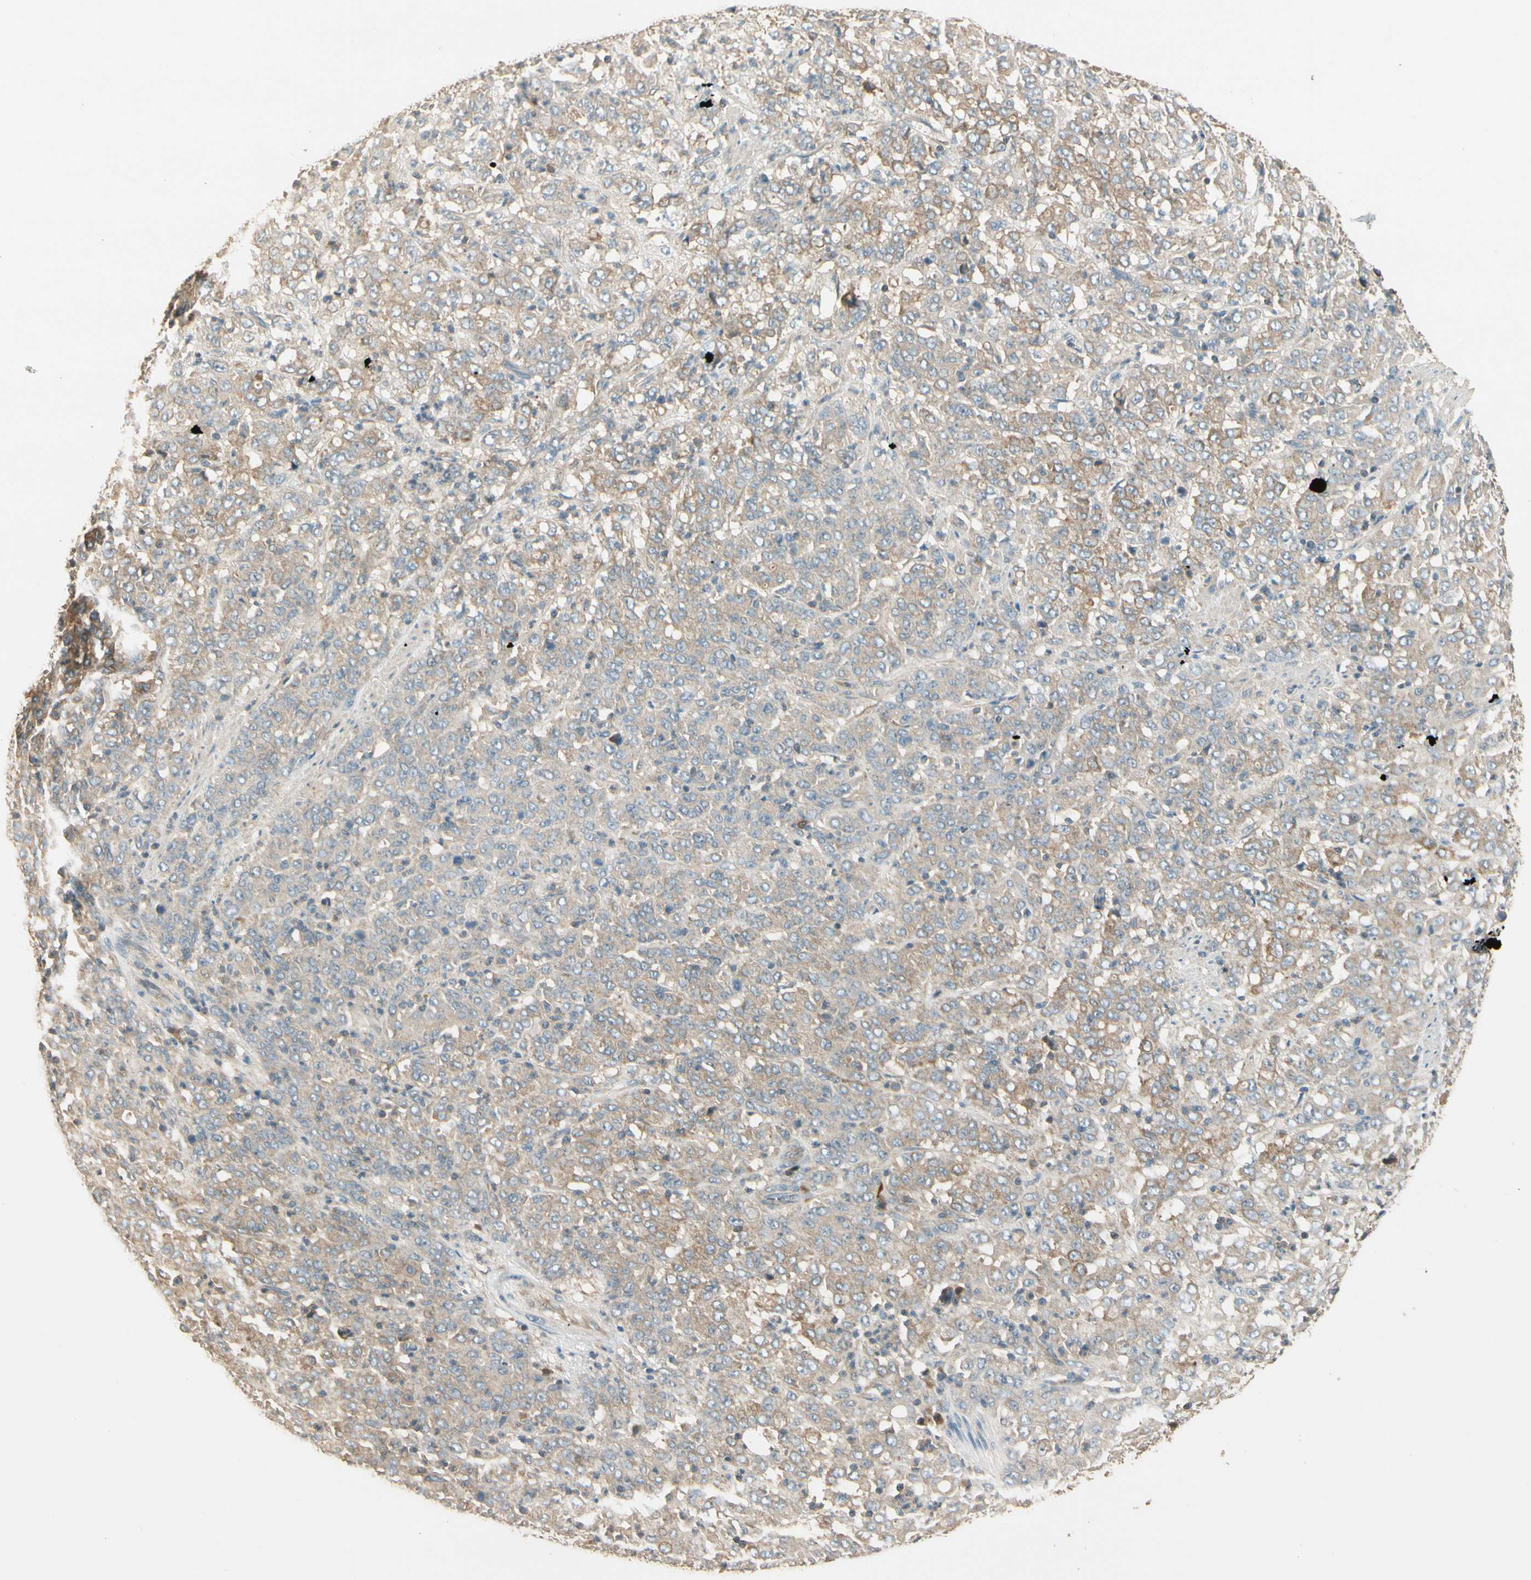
{"staining": {"intensity": "weak", "quantity": ">75%", "location": "cytoplasmic/membranous"}, "tissue": "stomach cancer", "cell_type": "Tumor cells", "image_type": "cancer", "snomed": [{"axis": "morphology", "description": "Adenocarcinoma, NOS"}, {"axis": "topography", "description": "Stomach, lower"}], "caption": "Stomach cancer (adenocarcinoma) stained for a protein shows weak cytoplasmic/membranous positivity in tumor cells.", "gene": "PLXNA1", "patient": {"sex": "female", "age": 71}}